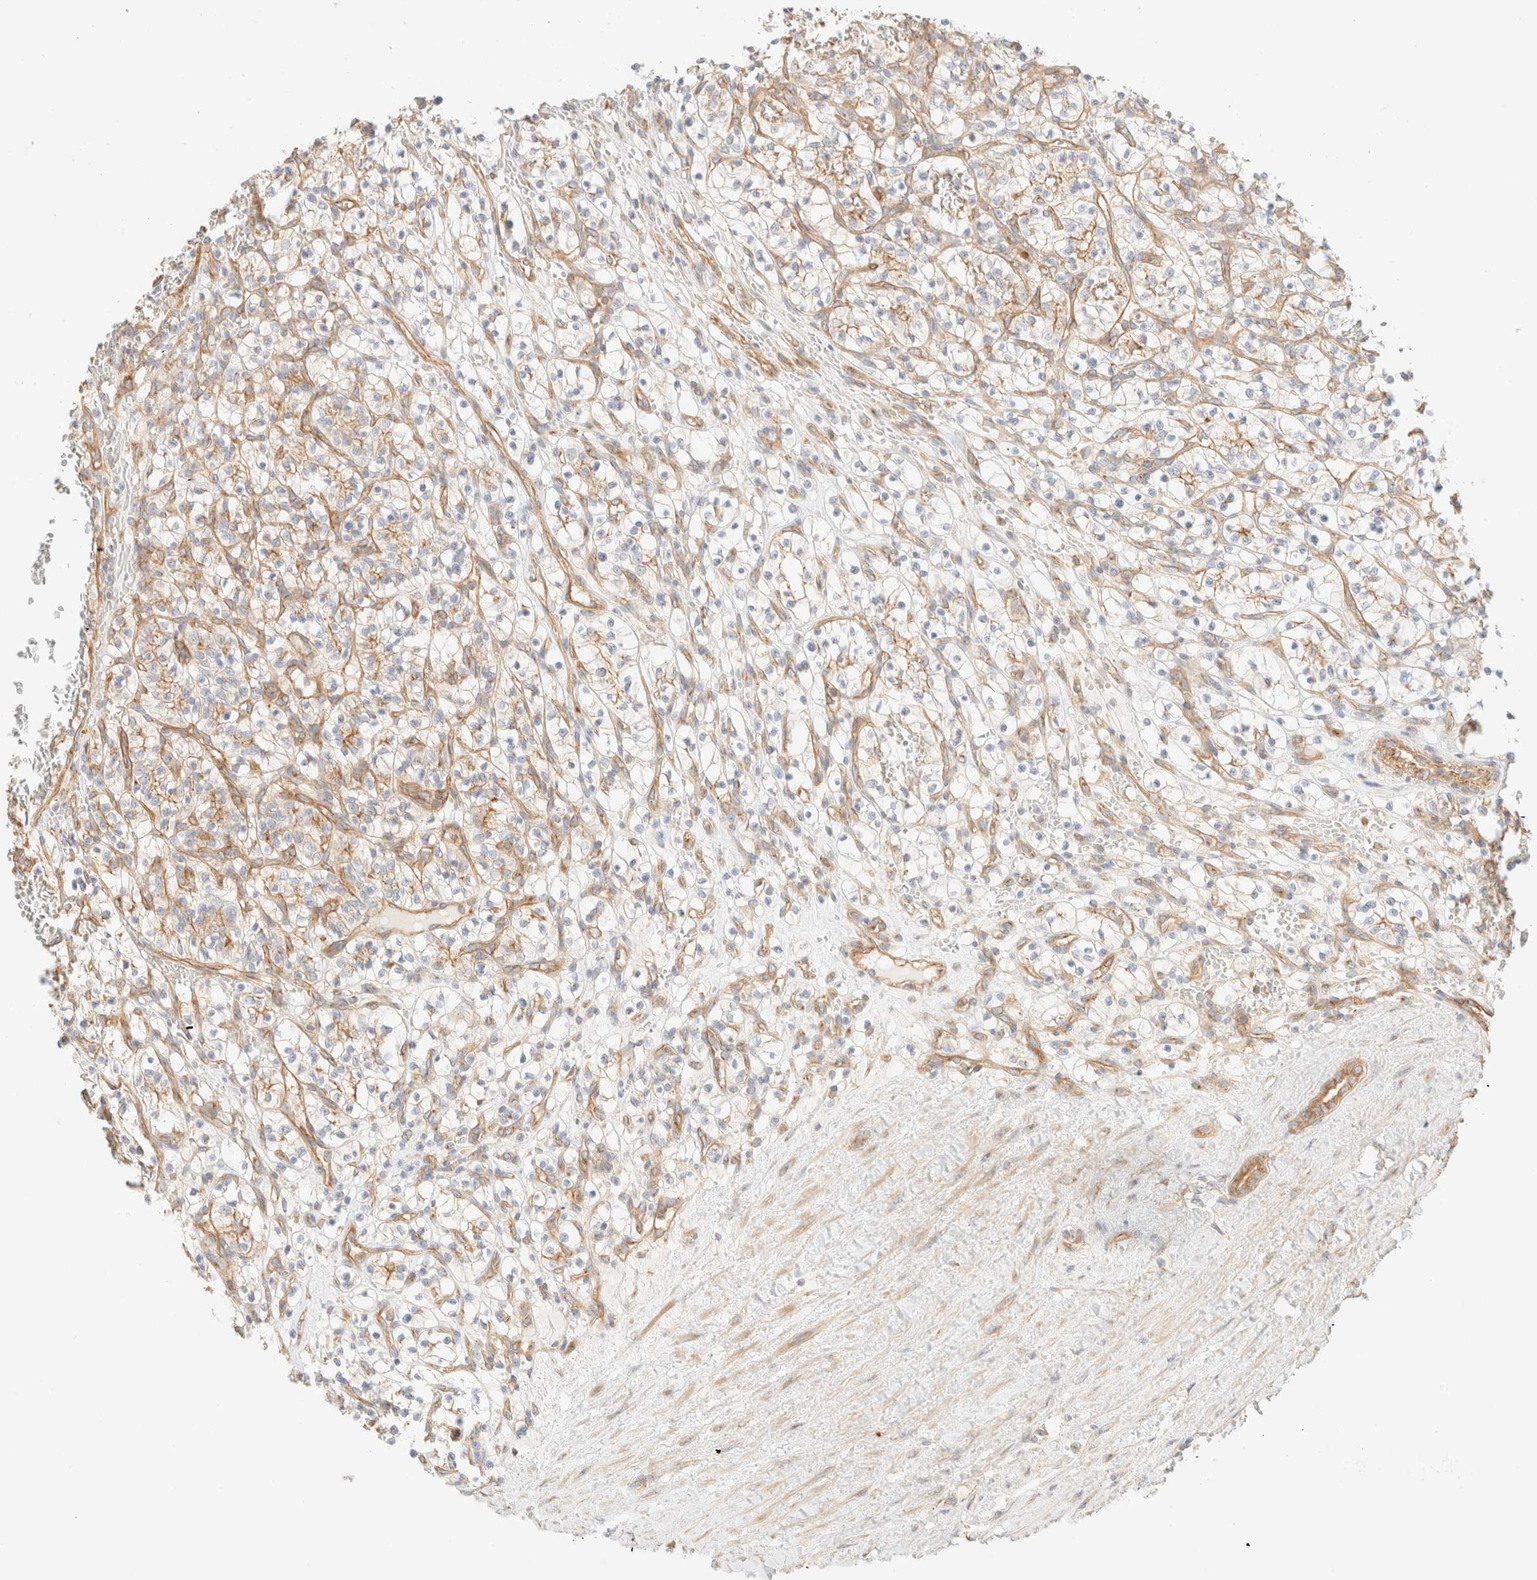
{"staining": {"intensity": "negative", "quantity": "none", "location": "none"}, "tissue": "renal cancer", "cell_type": "Tumor cells", "image_type": "cancer", "snomed": [{"axis": "morphology", "description": "Adenocarcinoma, NOS"}, {"axis": "topography", "description": "Kidney"}], "caption": "The IHC image has no significant positivity in tumor cells of renal adenocarcinoma tissue.", "gene": "MYO10", "patient": {"sex": "female", "age": 57}}